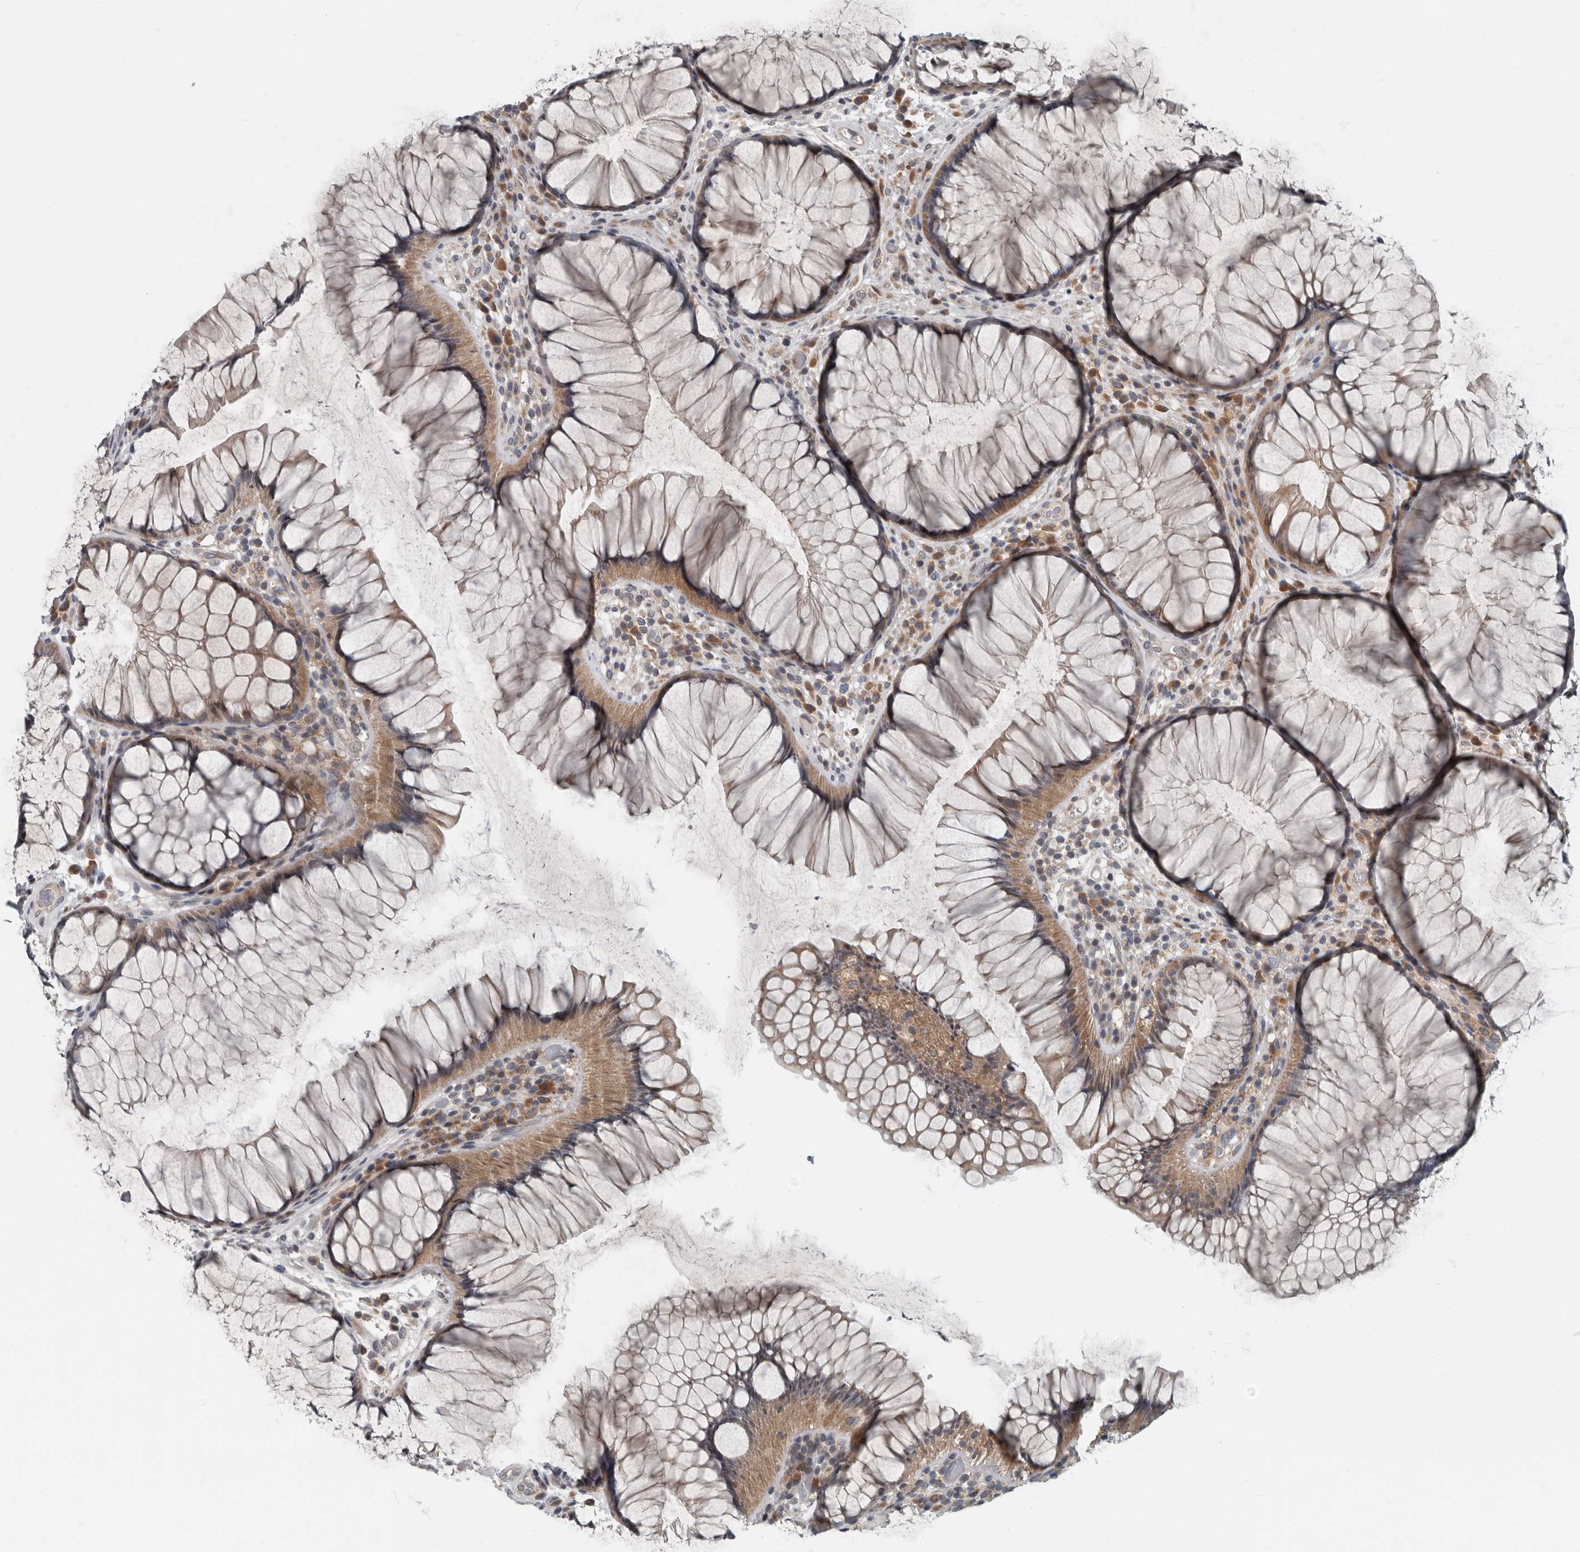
{"staining": {"intensity": "moderate", "quantity": ">75%", "location": "cytoplasmic/membranous"}, "tissue": "rectum", "cell_type": "Glandular cells", "image_type": "normal", "snomed": [{"axis": "morphology", "description": "Normal tissue, NOS"}, {"axis": "topography", "description": "Rectum"}], "caption": "Protein expression analysis of normal human rectum reveals moderate cytoplasmic/membranous expression in about >75% of glandular cells.", "gene": "TMEM199", "patient": {"sex": "male", "age": 51}}